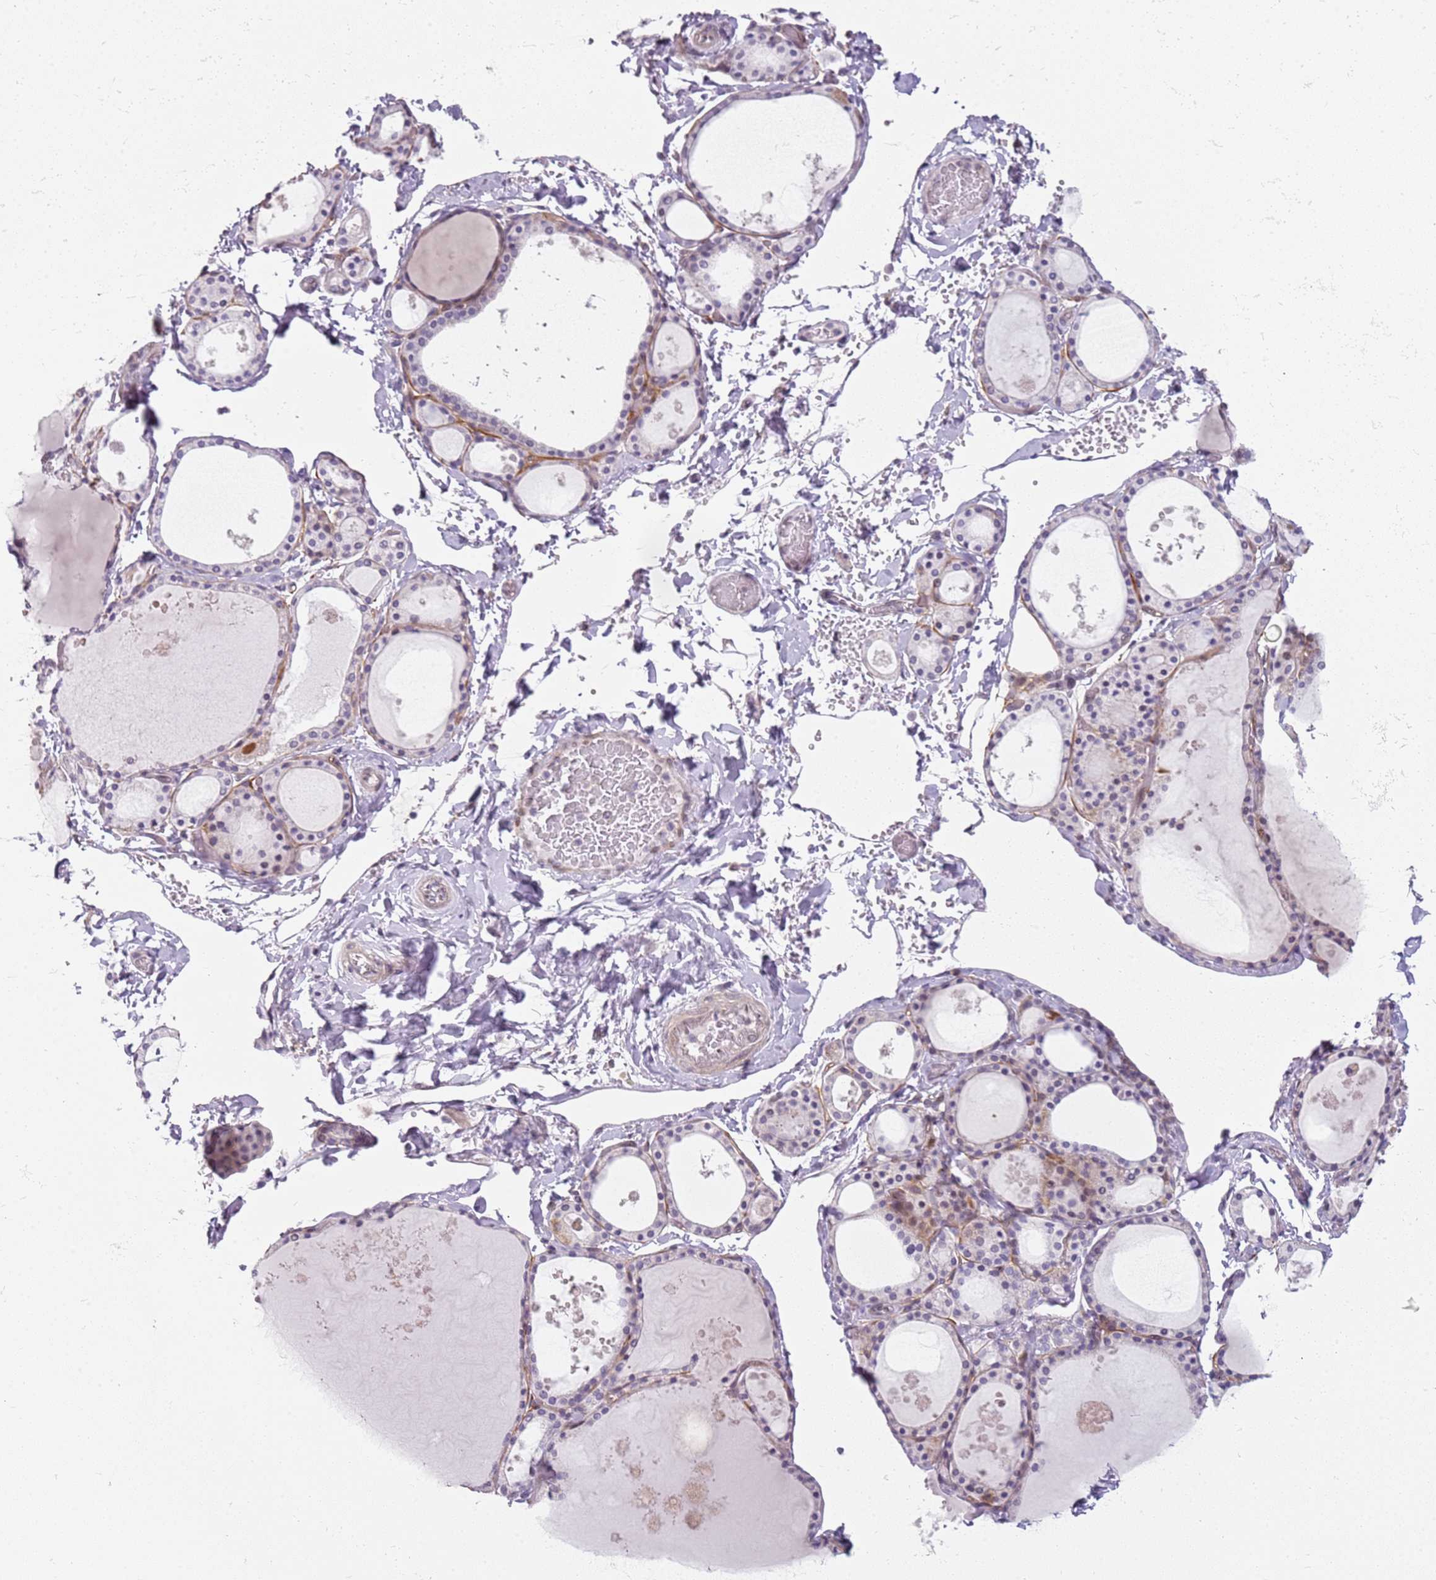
{"staining": {"intensity": "weak", "quantity": "<25%", "location": "cytoplasmic/membranous"}, "tissue": "thyroid gland", "cell_type": "Glandular cells", "image_type": "normal", "snomed": [{"axis": "morphology", "description": "Normal tissue, NOS"}, {"axis": "topography", "description": "Thyroid gland"}], "caption": "Protein analysis of normal thyroid gland shows no significant staining in glandular cells.", "gene": "DEFB116", "patient": {"sex": "male", "age": 56}}